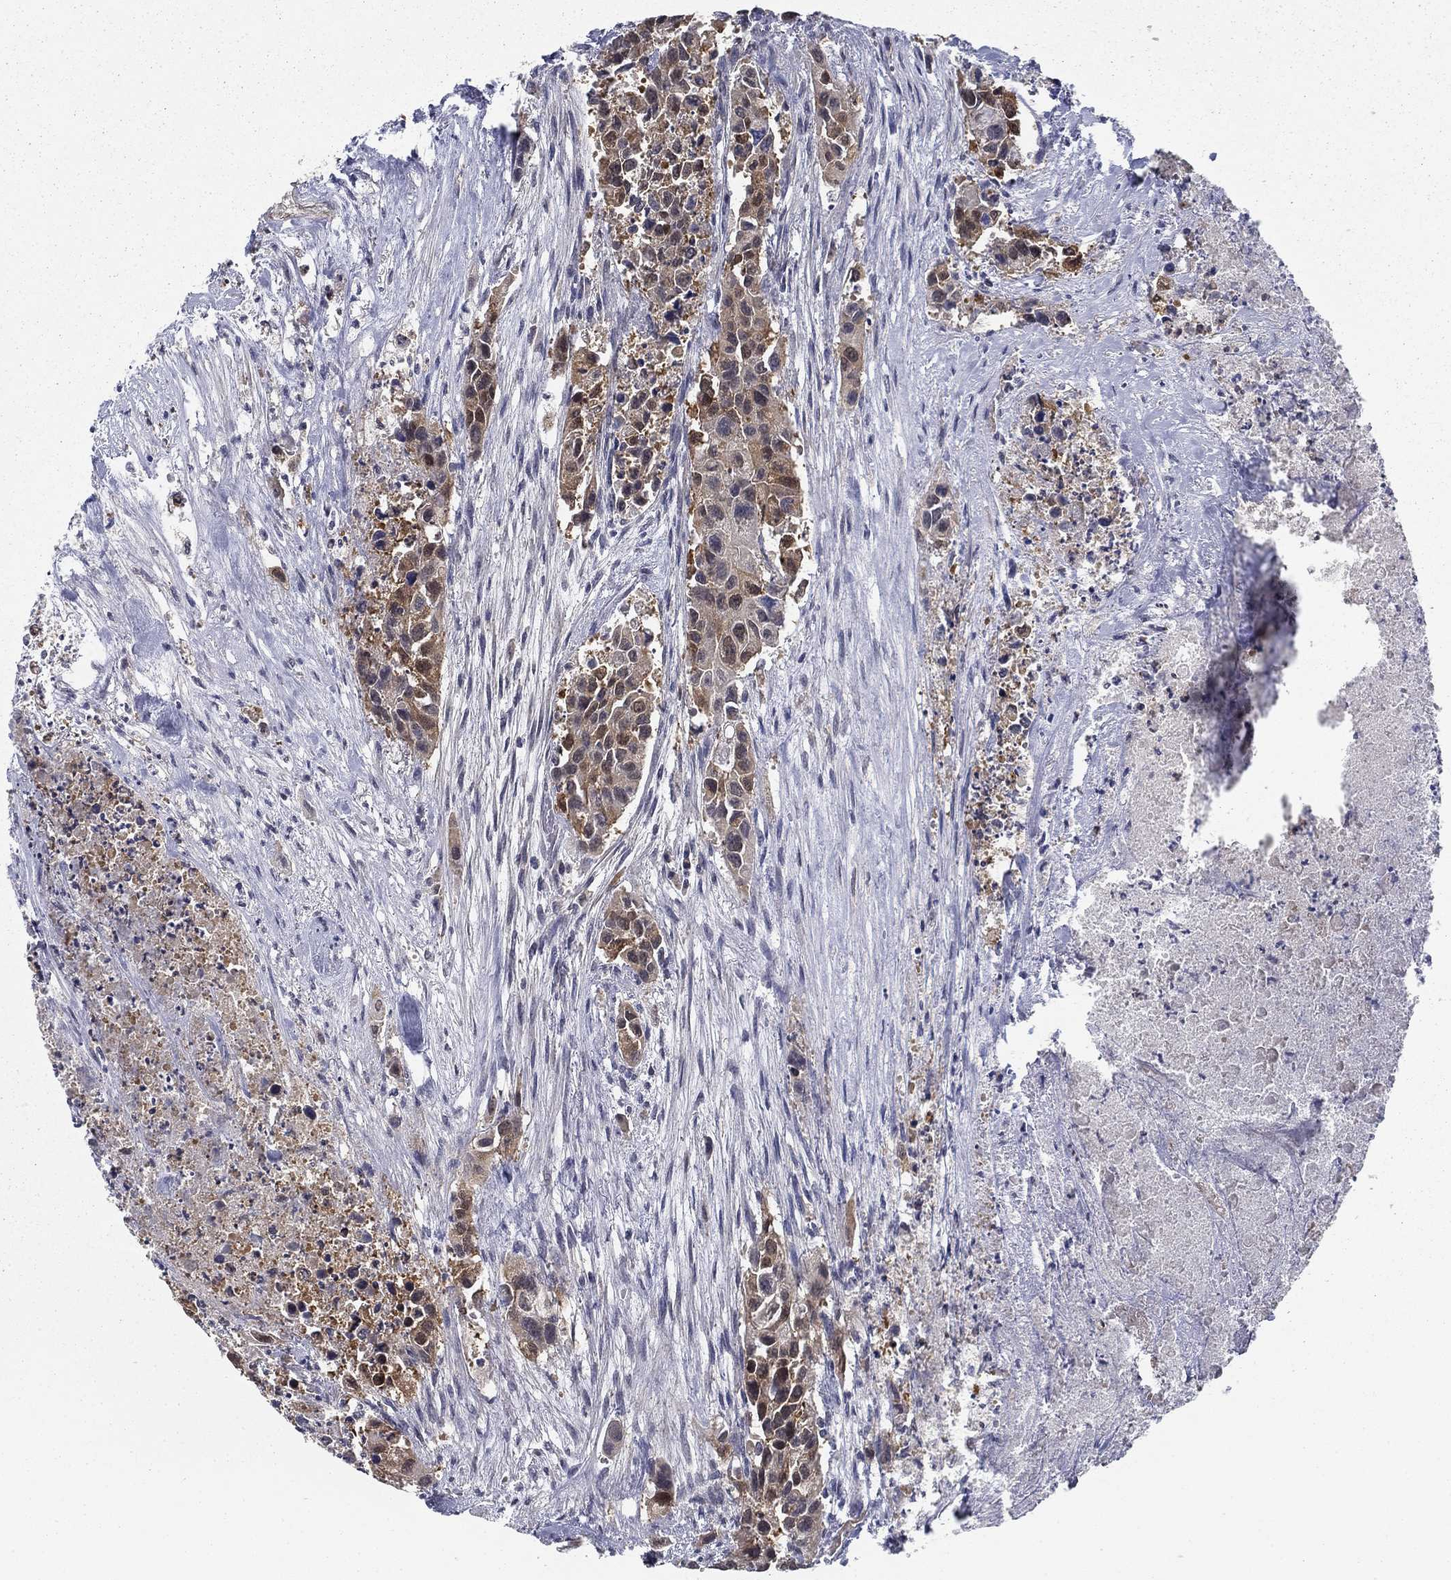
{"staining": {"intensity": "moderate", "quantity": "<25%", "location": "cytoplasmic/membranous,nuclear"}, "tissue": "urothelial cancer", "cell_type": "Tumor cells", "image_type": "cancer", "snomed": [{"axis": "morphology", "description": "Urothelial carcinoma, High grade"}, {"axis": "topography", "description": "Urinary bladder"}], "caption": "High-power microscopy captured an immunohistochemistry (IHC) photomicrograph of high-grade urothelial carcinoma, revealing moderate cytoplasmic/membranous and nuclear expression in approximately <25% of tumor cells. The staining was performed using DAB to visualize the protein expression in brown, while the nuclei were stained in blue with hematoxylin (Magnification: 20x).", "gene": "NIT2", "patient": {"sex": "female", "age": 73}}